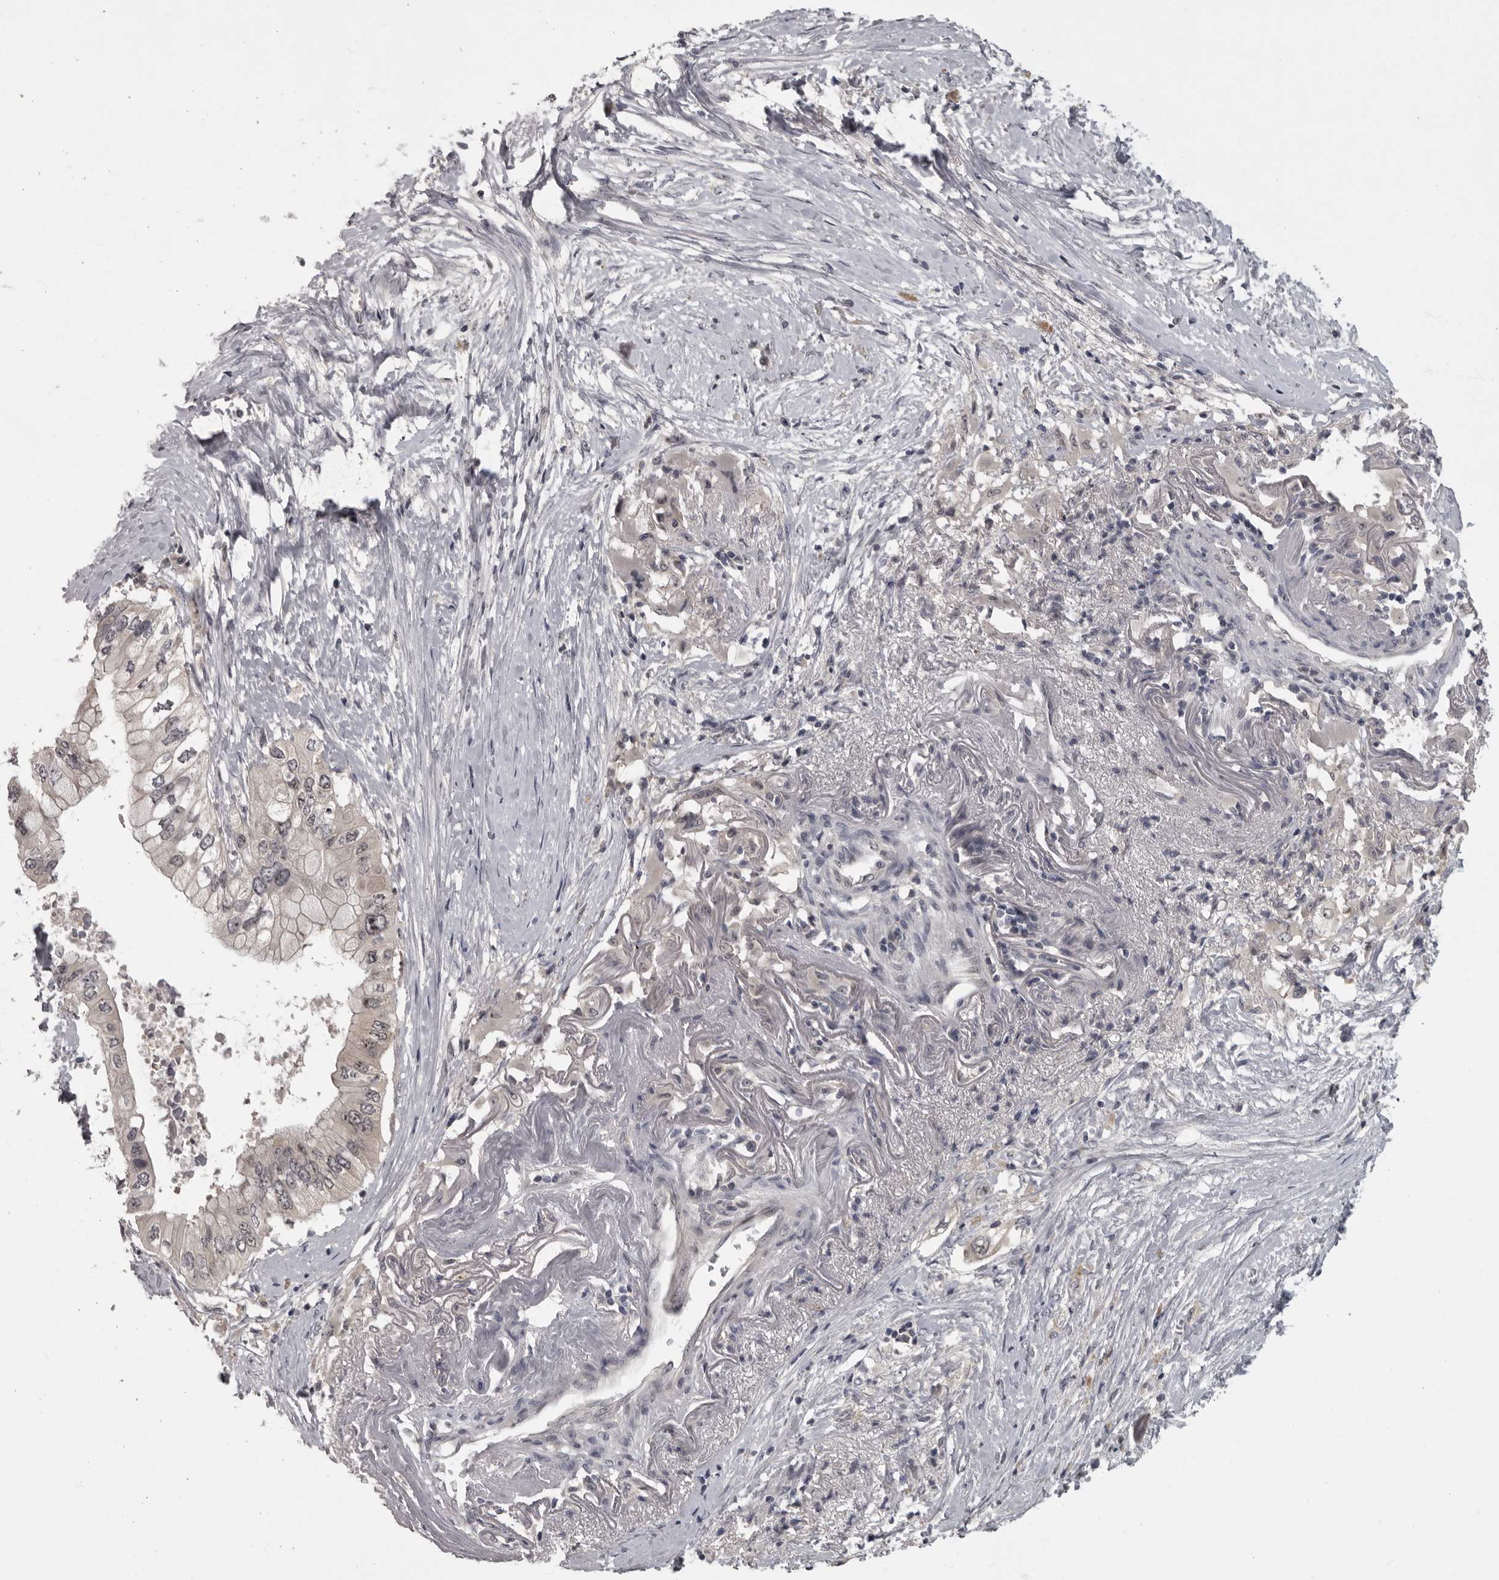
{"staining": {"intensity": "weak", "quantity": "<25%", "location": "nuclear"}, "tissue": "pancreatic cancer", "cell_type": "Tumor cells", "image_type": "cancer", "snomed": [{"axis": "morphology", "description": "Adenocarcinoma, NOS"}, {"axis": "topography", "description": "Pancreas"}], "caption": "This is an immunohistochemistry (IHC) photomicrograph of human pancreatic cancer. There is no expression in tumor cells.", "gene": "MRTO4", "patient": {"sex": "male", "age": 66}}